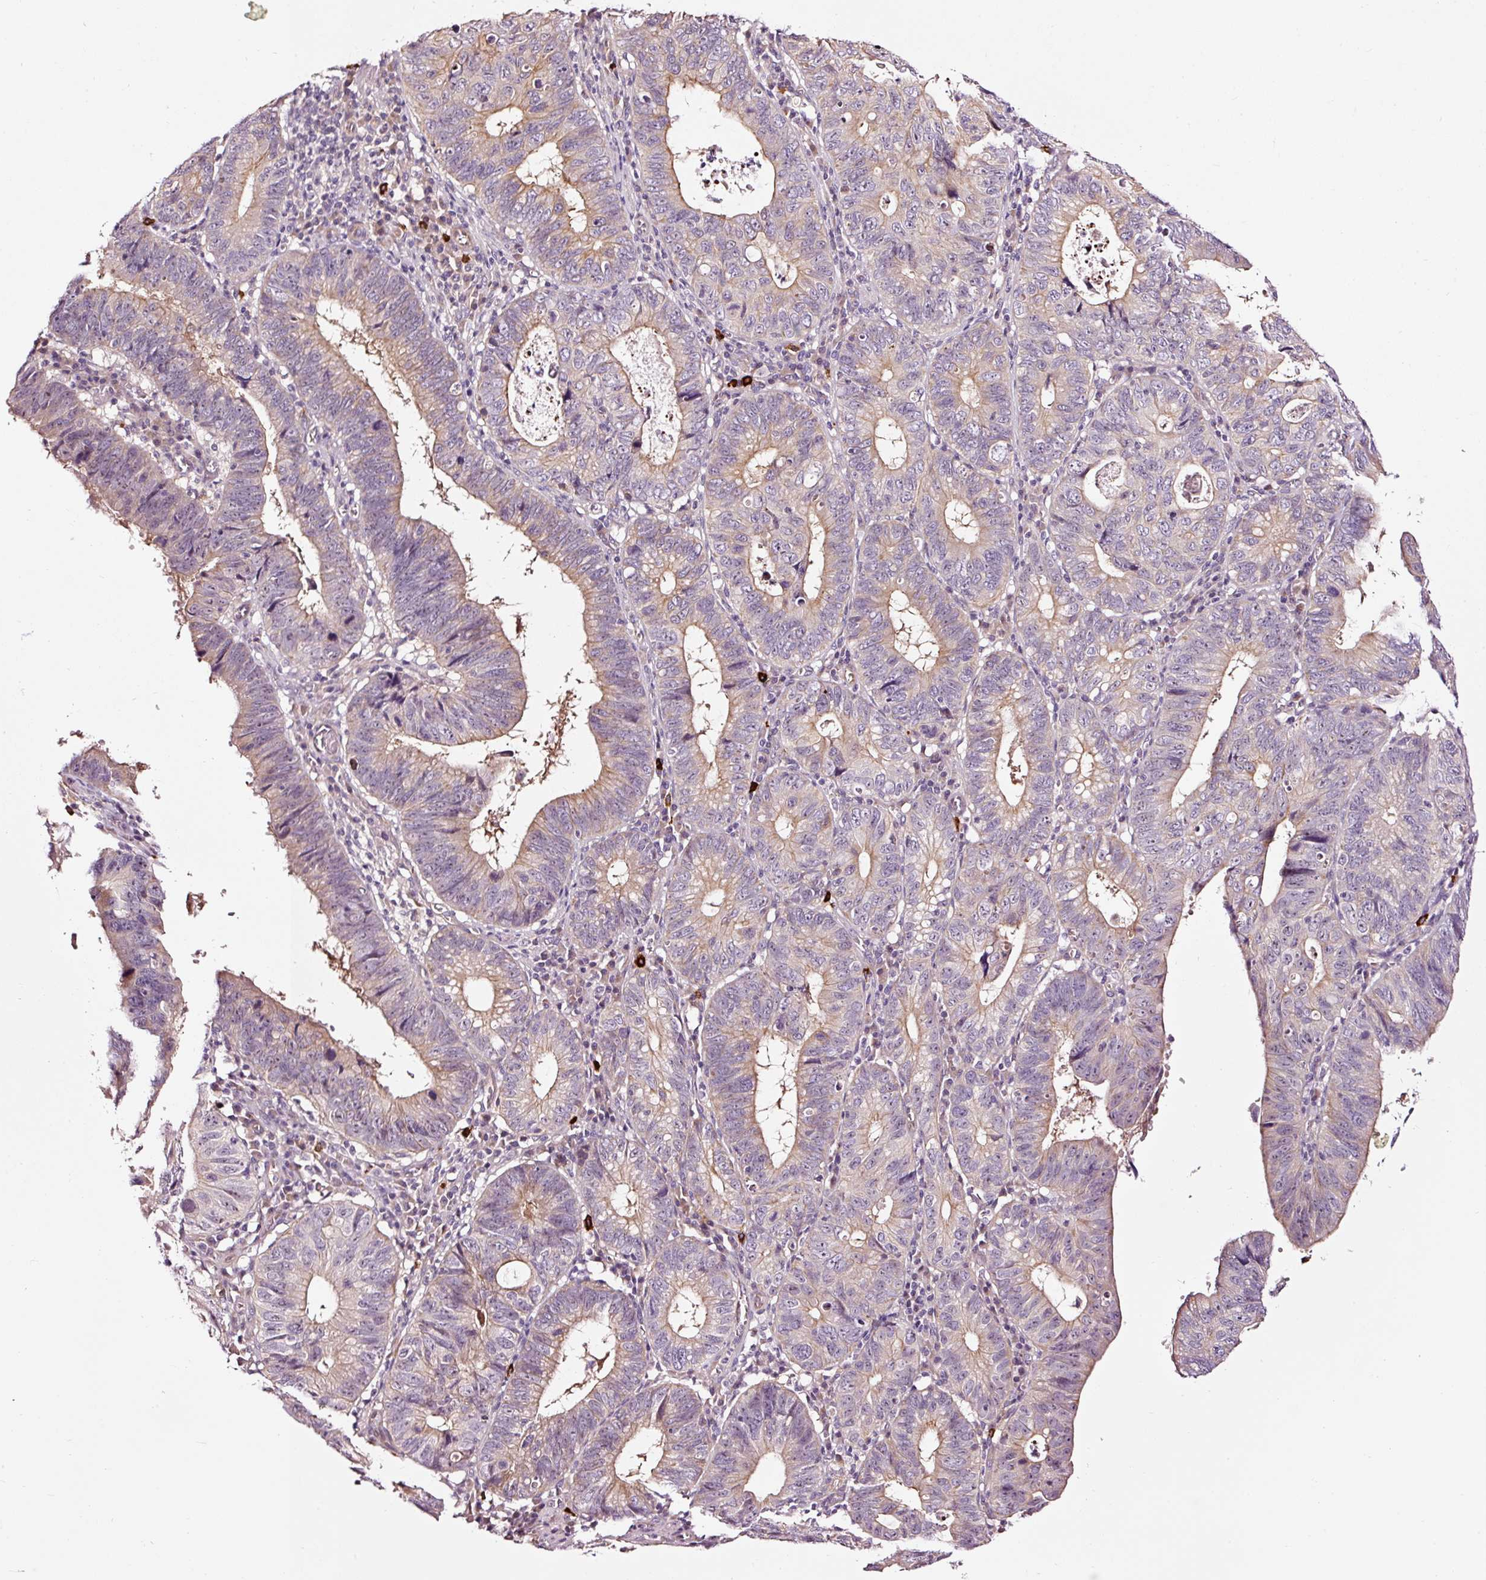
{"staining": {"intensity": "moderate", "quantity": "25%-75%", "location": "cytoplasmic/membranous"}, "tissue": "stomach cancer", "cell_type": "Tumor cells", "image_type": "cancer", "snomed": [{"axis": "morphology", "description": "Adenocarcinoma, NOS"}, {"axis": "topography", "description": "Stomach"}], "caption": "This micrograph demonstrates stomach adenocarcinoma stained with immunohistochemistry (IHC) to label a protein in brown. The cytoplasmic/membranous of tumor cells show moderate positivity for the protein. Nuclei are counter-stained blue.", "gene": "UTP14A", "patient": {"sex": "male", "age": 59}}